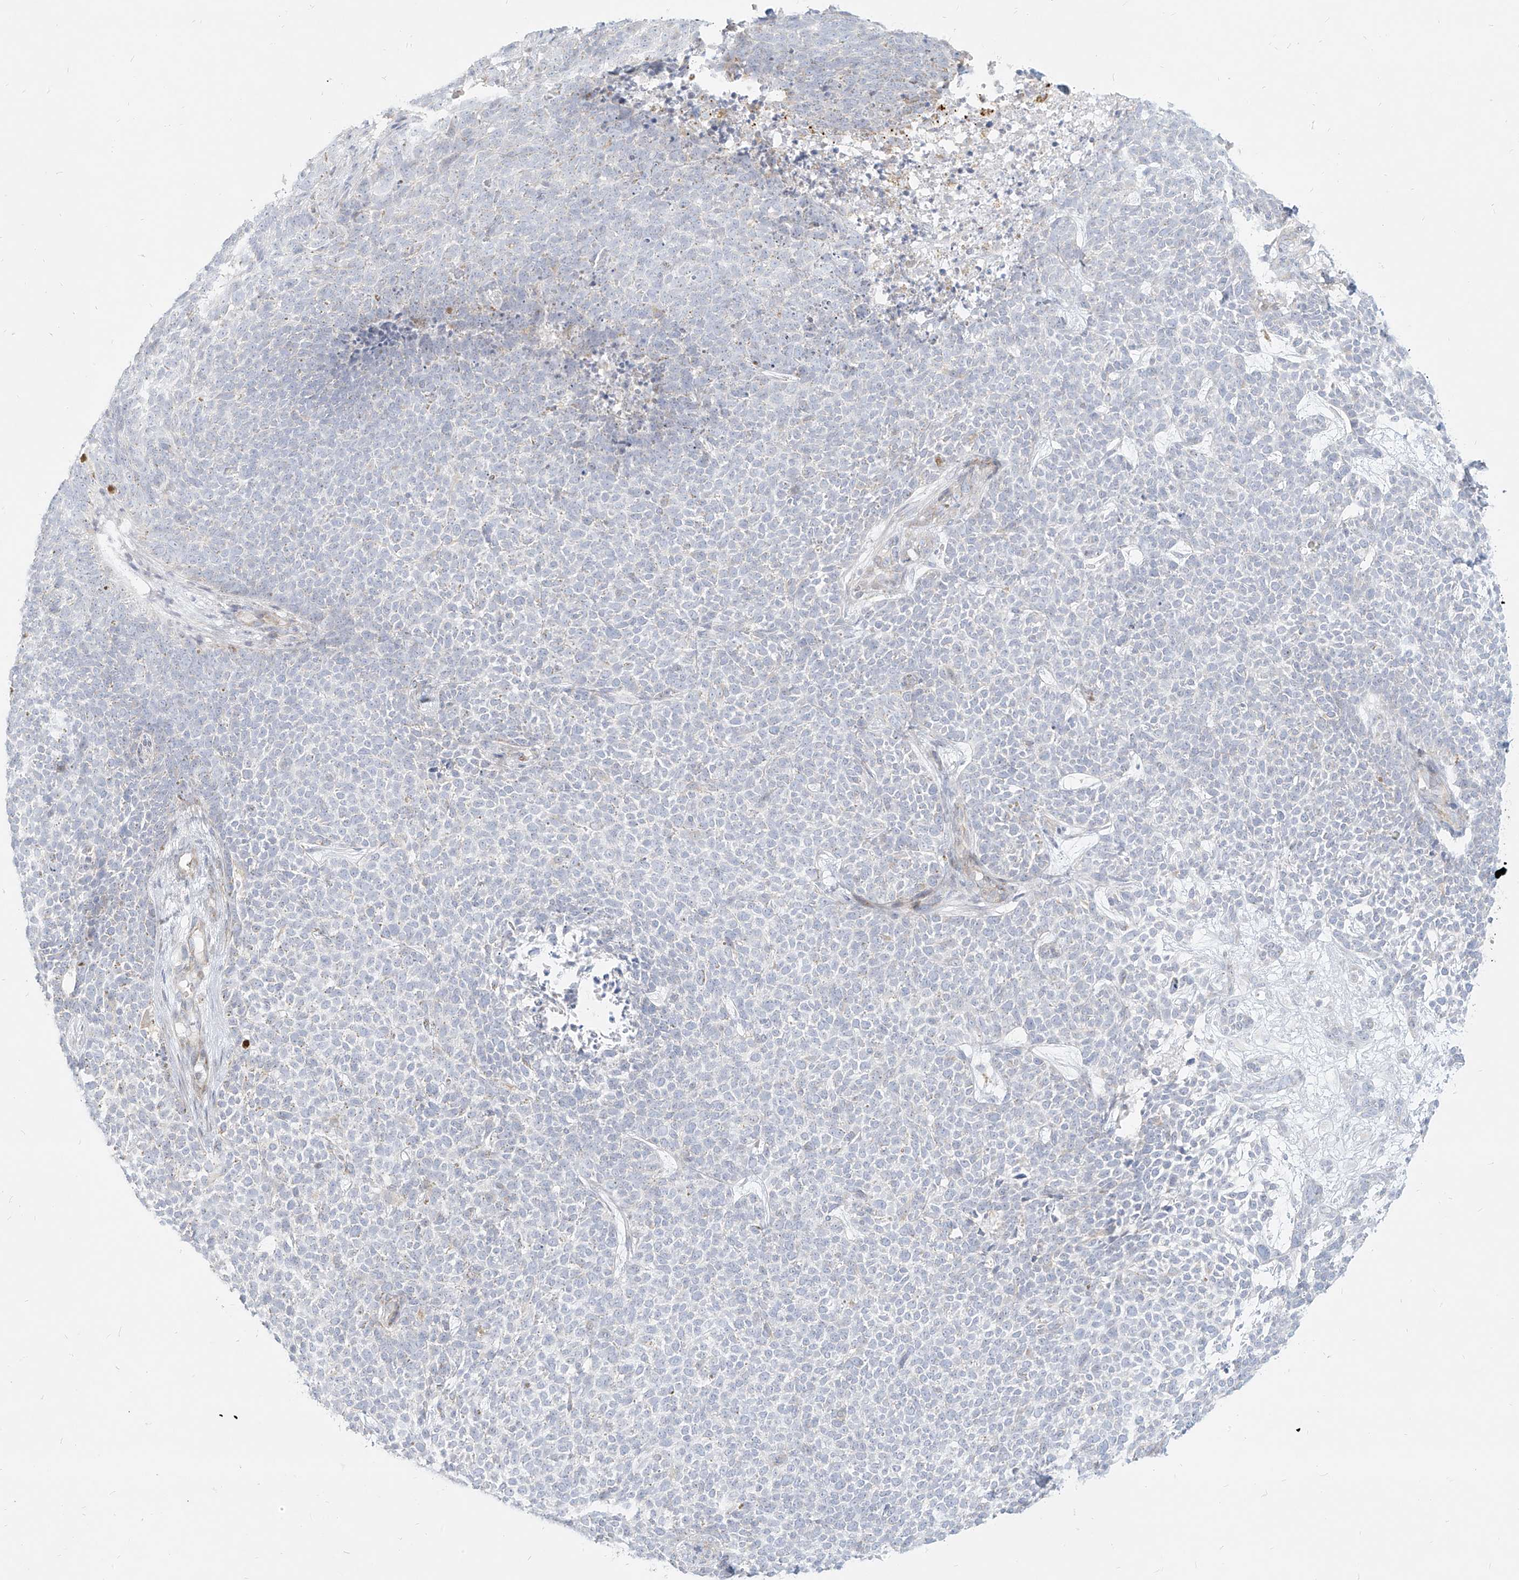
{"staining": {"intensity": "negative", "quantity": "none", "location": "none"}, "tissue": "skin cancer", "cell_type": "Tumor cells", "image_type": "cancer", "snomed": [{"axis": "morphology", "description": "Basal cell carcinoma"}, {"axis": "topography", "description": "Skin"}], "caption": "Protein analysis of skin basal cell carcinoma exhibits no significant staining in tumor cells.", "gene": "ITPKB", "patient": {"sex": "female", "age": 84}}